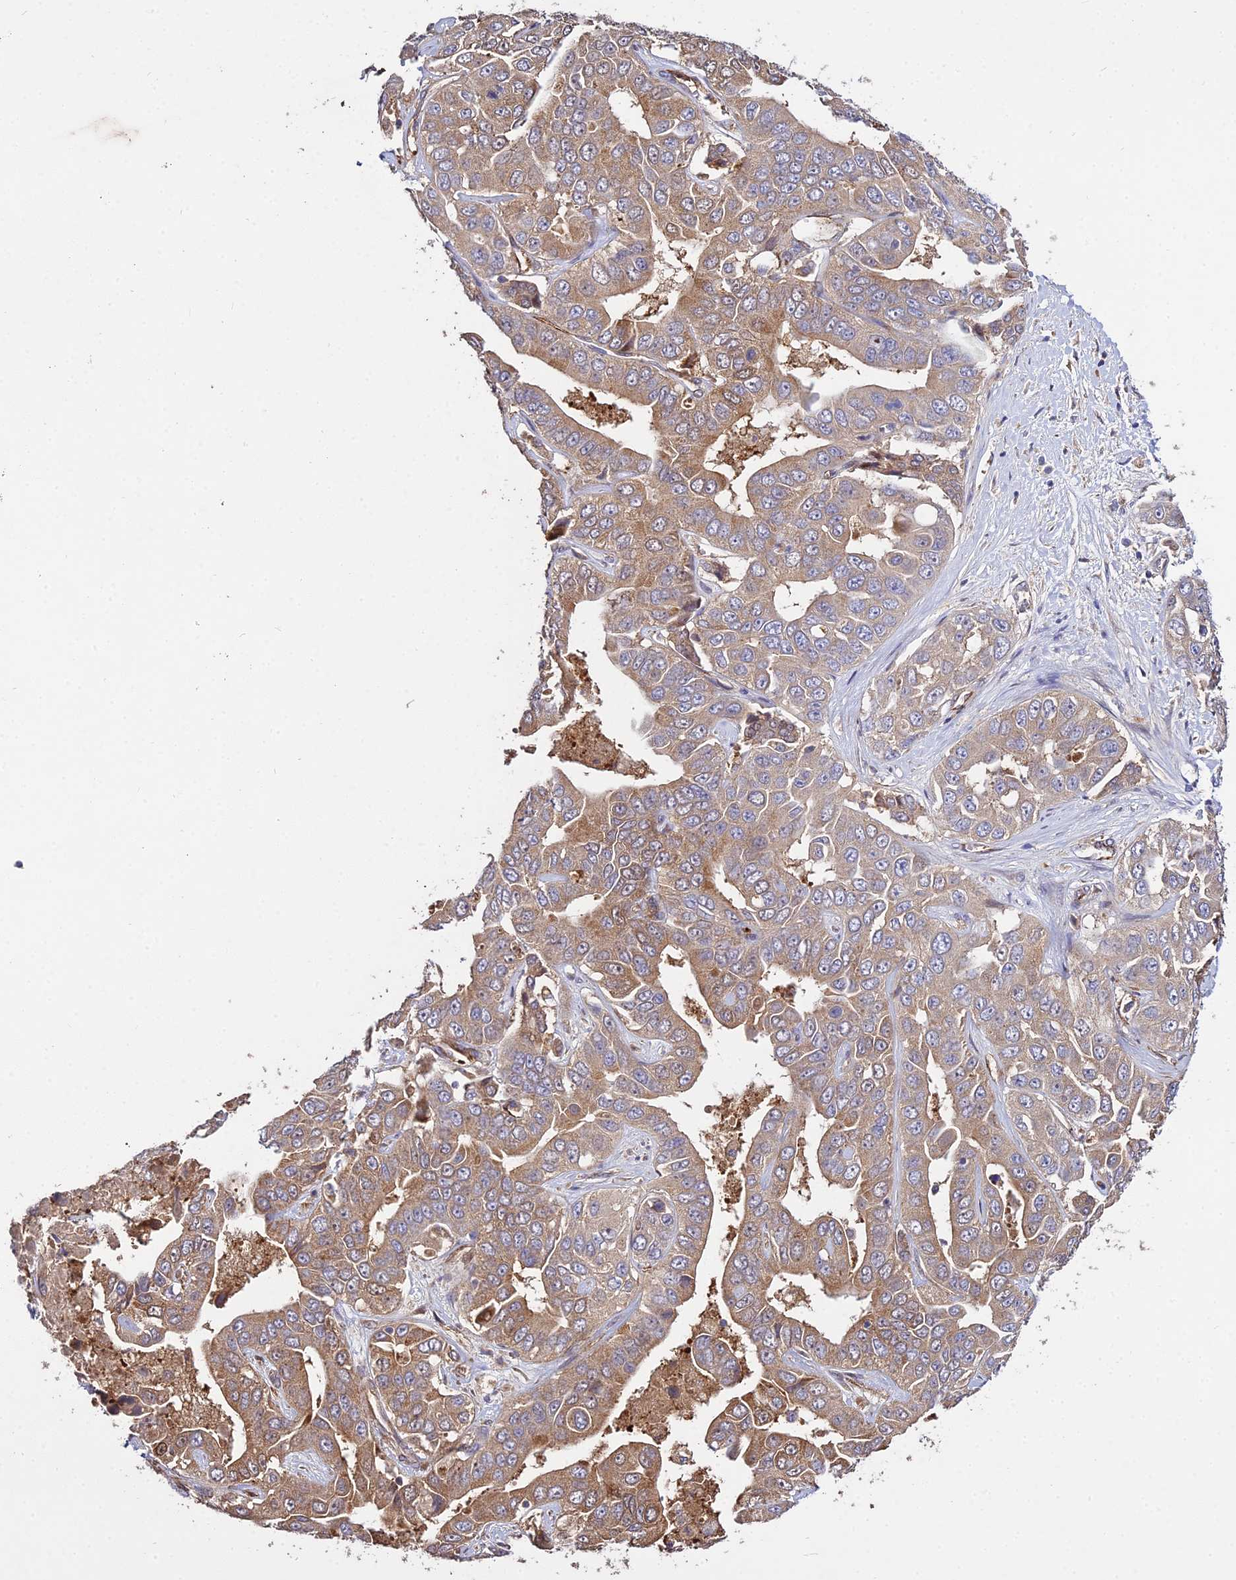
{"staining": {"intensity": "moderate", "quantity": "25%-75%", "location": "cytoplasmic/membranous"}, "tissue": "liver cancer", "cell_type": "Tumor cells", "image_type": "cancer", "snomed": [{"axis": "morphology", "description": "Cholangiocarcinoma"}, {"axis": "topography", "description": "Liver"}], "caption": "The micrograph exhibits immunohistochemical staining of liver cancer. There is moderate cytoplasmic/membranous positivity is present in about 25%-75% of tumor cells. The protein of interest is shown in brown color, while the nuclei are stained blue.", "gene": "GRTP1", "patient": {"sex": "female", "age": 52}}